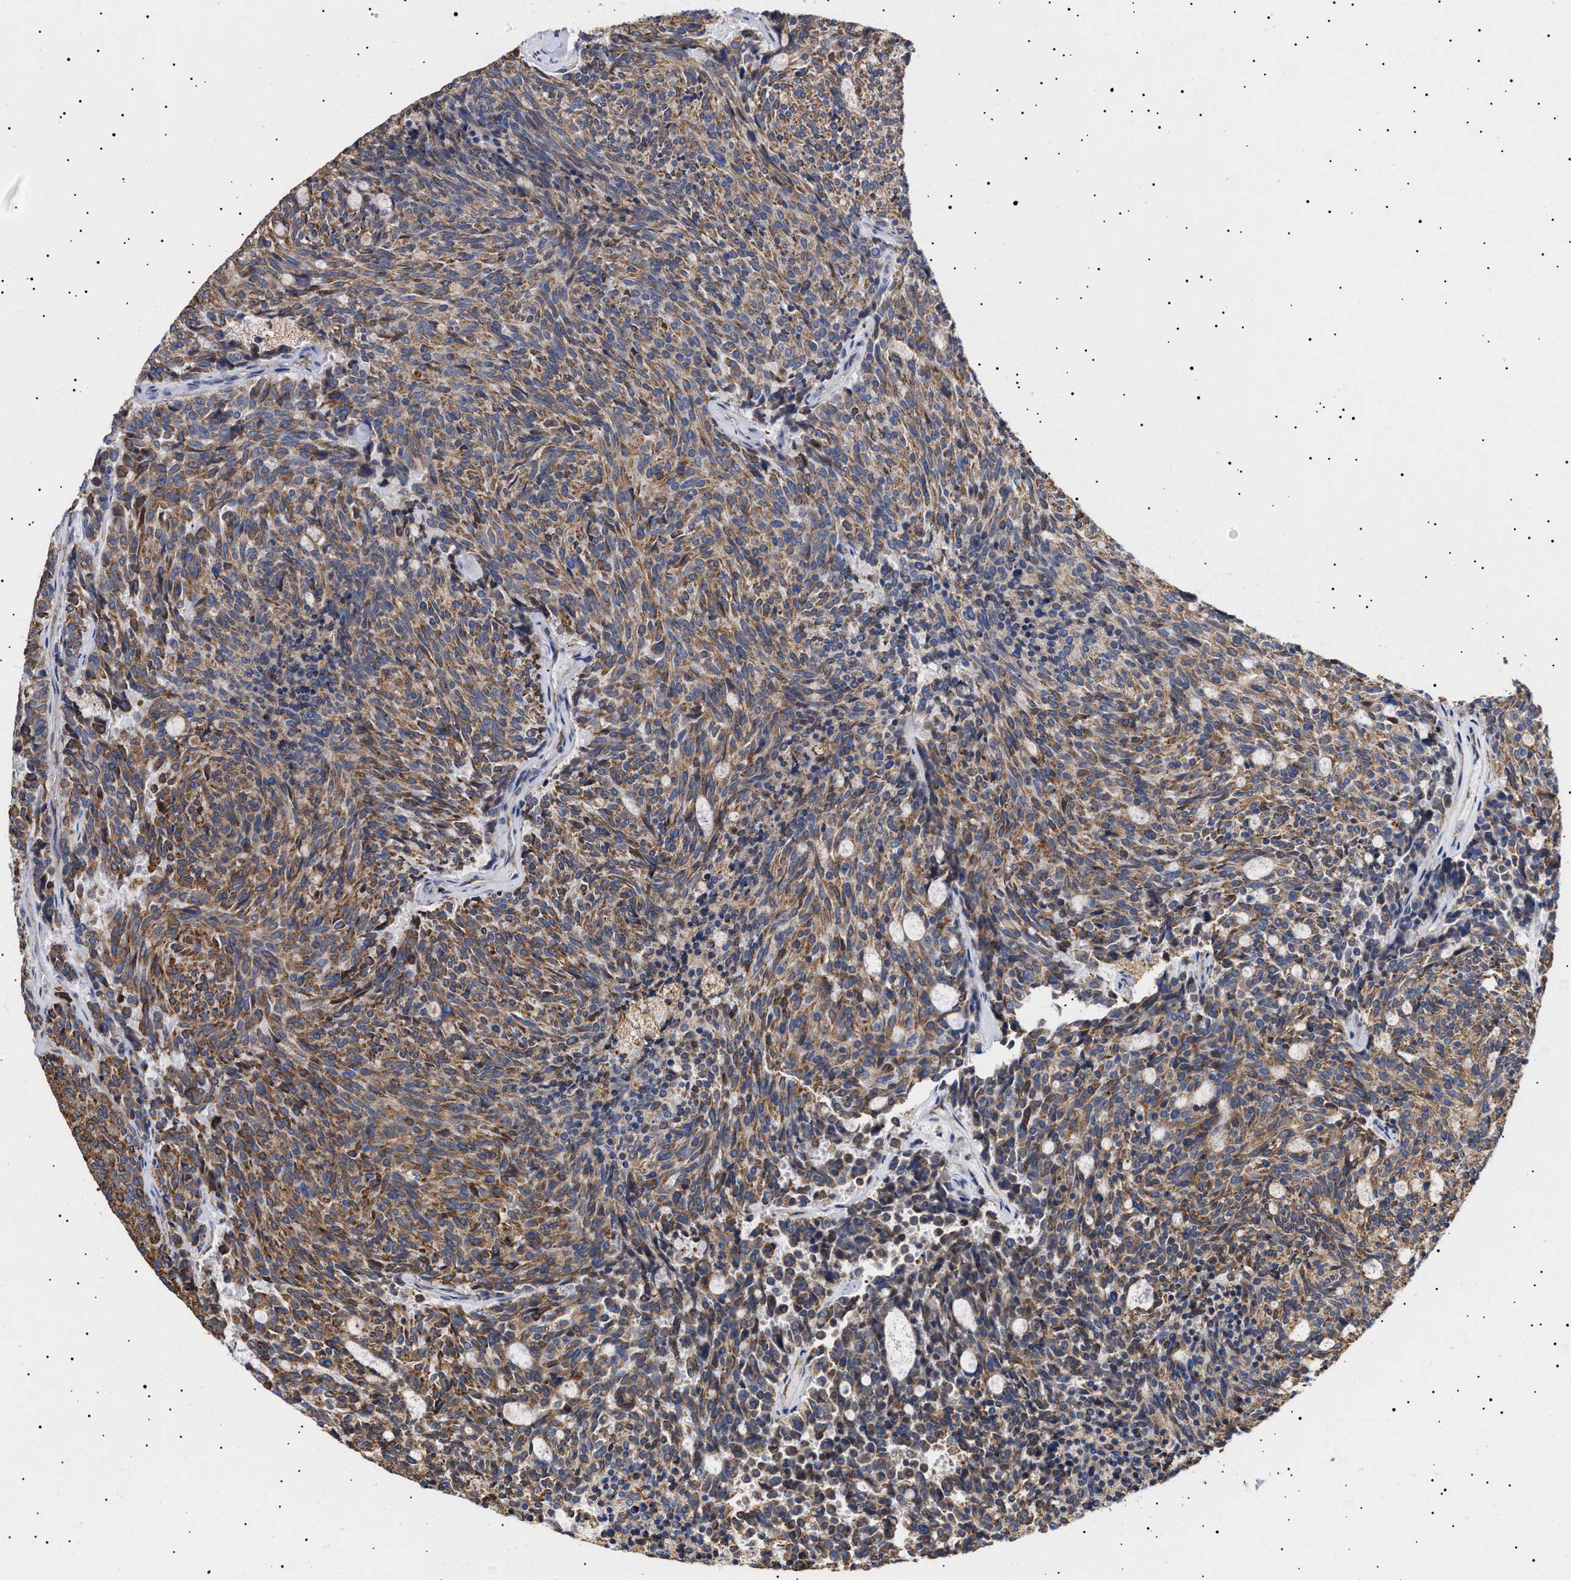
{"staining": {"intensity": "moderate", "quantity": ">75%", "location": "cytoplasmic/membranous"}, "tissue": "carcinoid", "cell_type": "Tumor cells", "image_type": "cancer", "snomed": [{"axis": "morphology", "description": "Carcinoid, malignant, NOS"}, {"axis": "topography", "description": "Pancreas"}], "caption": "An immunohistochemistry image of tumor tissue is shown. Protein staining in brown highlights moderate cytoplasmic/membranous positivity in carcinoid (malignant) within tumor cells. The staining was performed using DAB (3,3'-diaminobenzidine), with brown indicating positive protein expression. Nuclei are stained blue with hematoxylin.", "gene": "ERCC6L2", "patient": {"sex": "female", "age": 54}}